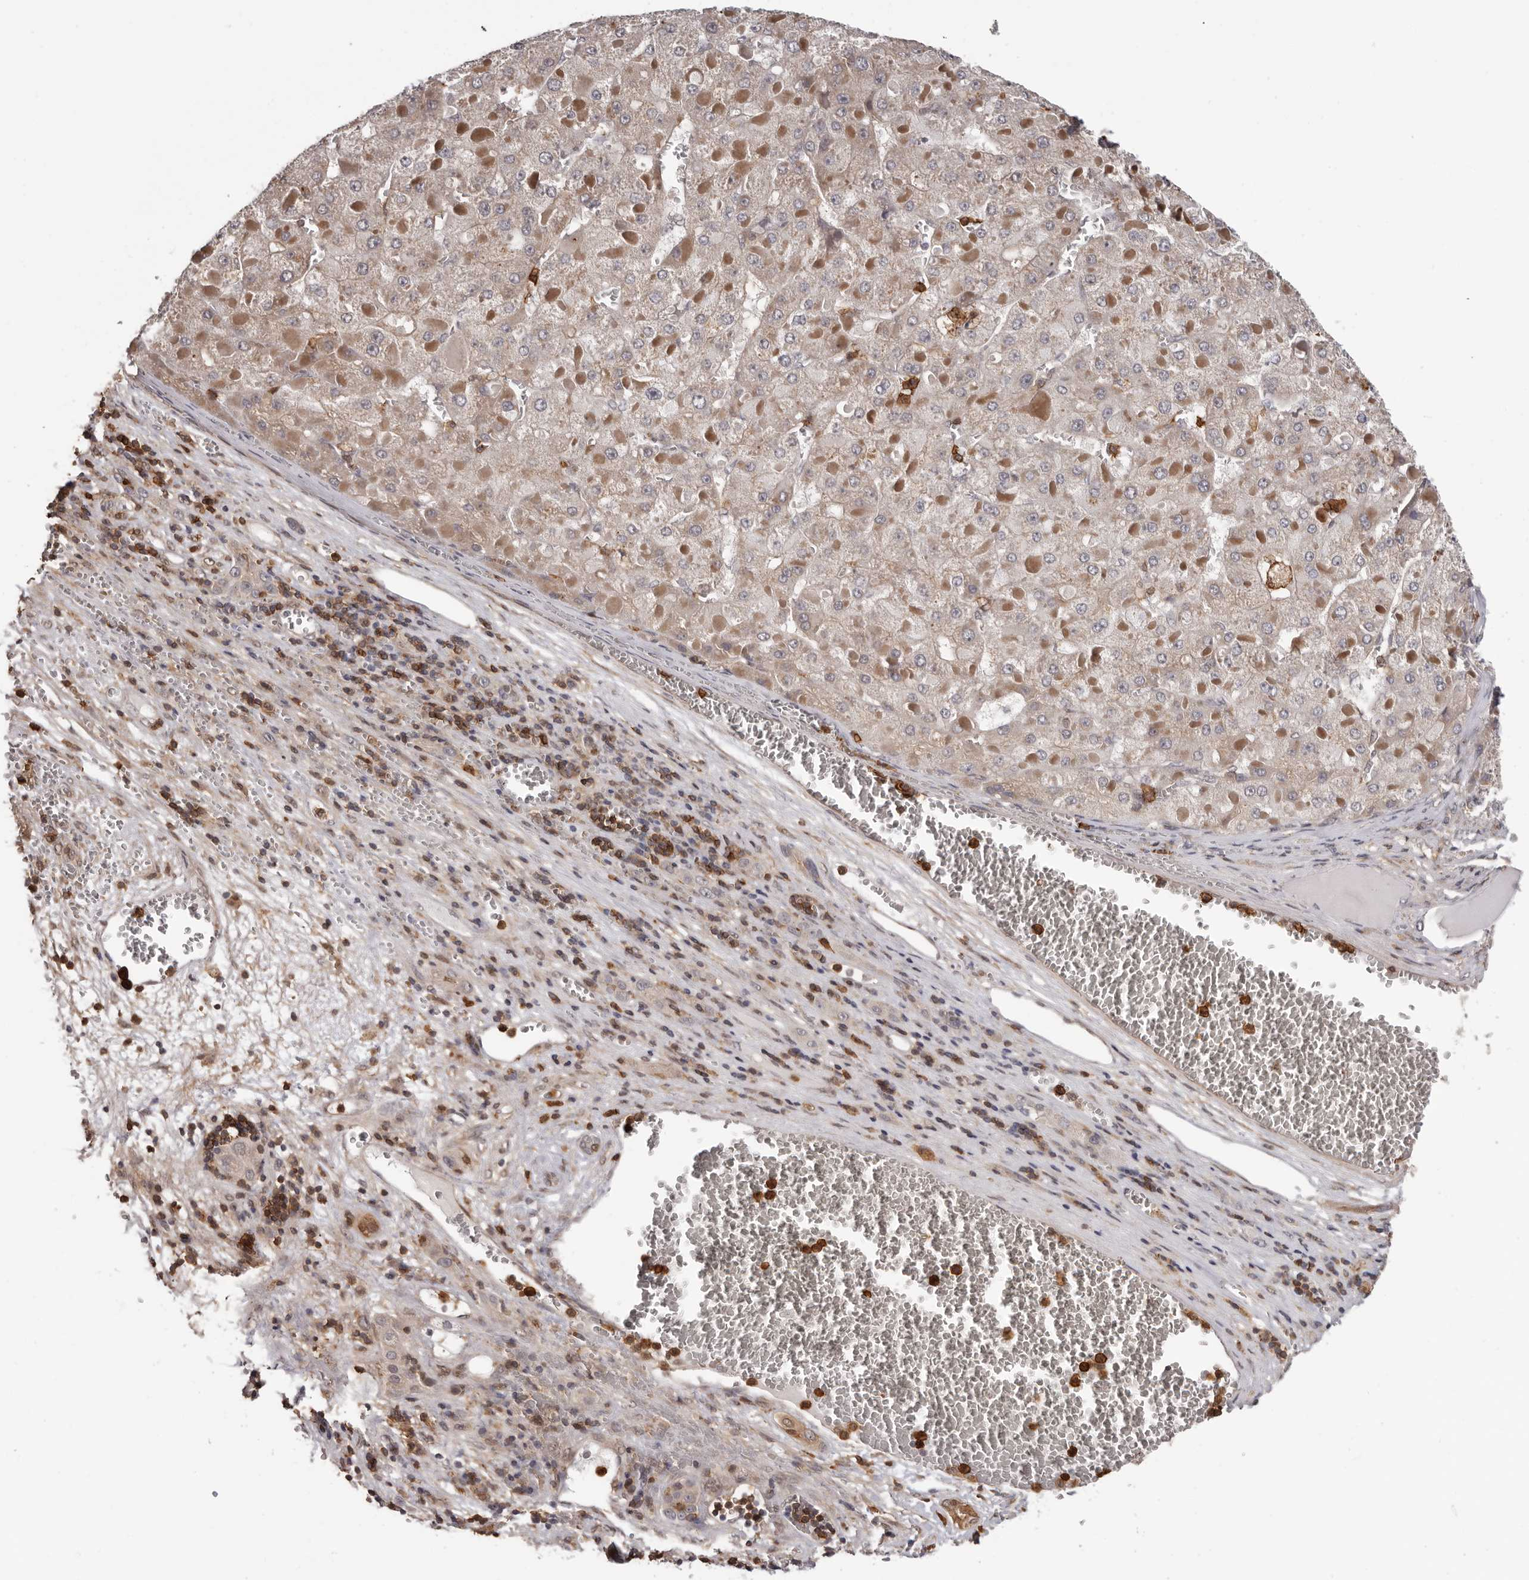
{"staining": {"intensity": "weak", "quantity": ">75%", "location": "cytoplasmic/membranous"}, "tissue": "liver cancer", "cell_type": "Tumor cells", "image_type": "cancer", "snomed": [{"axis": "morphology", "description": "Carcinoma, Hepatocellular, NOS"}, {"axis": "topography", "description": "Liver"}], "caption": "Liver hepatocellular carcinoma was stained to show a protein in brown. There is low levels of weak cytoplasmic/membranous staining in about >75% of tumor cells.", "gene": "PRR12", "patient": {"sex": "female", "age": 73}}